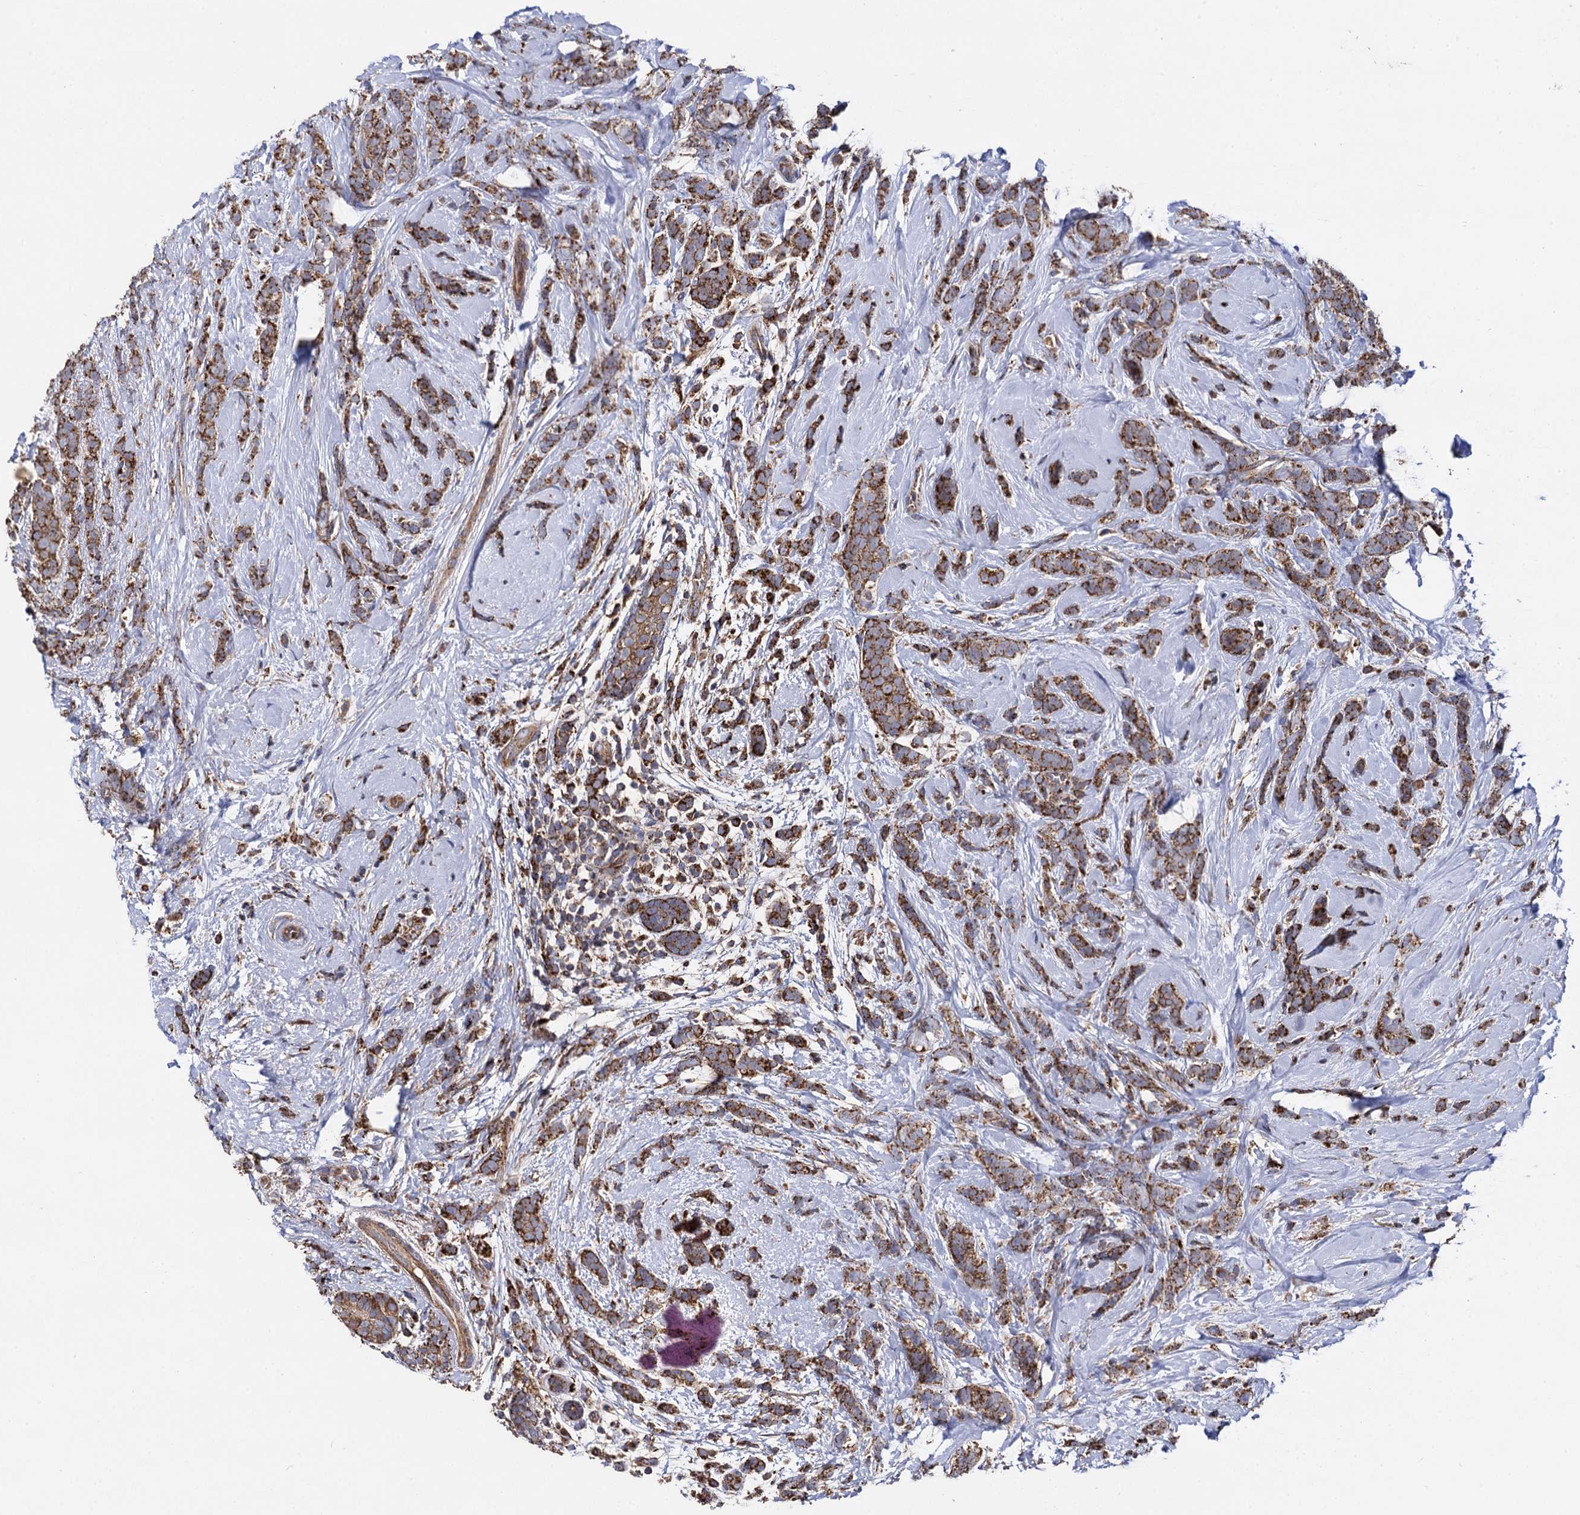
{"staining": {"intensity": "strong", "quantity": ">75%", "location": "cytoplasmic/membranous"}, "tissue": "breast cancer", "cell_type": "Tumor cells", "image_type": "cancer", "snomed": [{"axis": "morphology", "description": "Lobular carcinoma"}, {"axis": "topography", "description": "Breast"}], "caption": "A brown stain shows strong cytoplasmic/membranous positivity of a protein in breast cancer (lobular carcinoma) tumor cells. The protein of interest is shown in brown color, while the nuclei are stained blue.", "gene": "IQCH", "patient": {"sex": "female", "age": 58}}